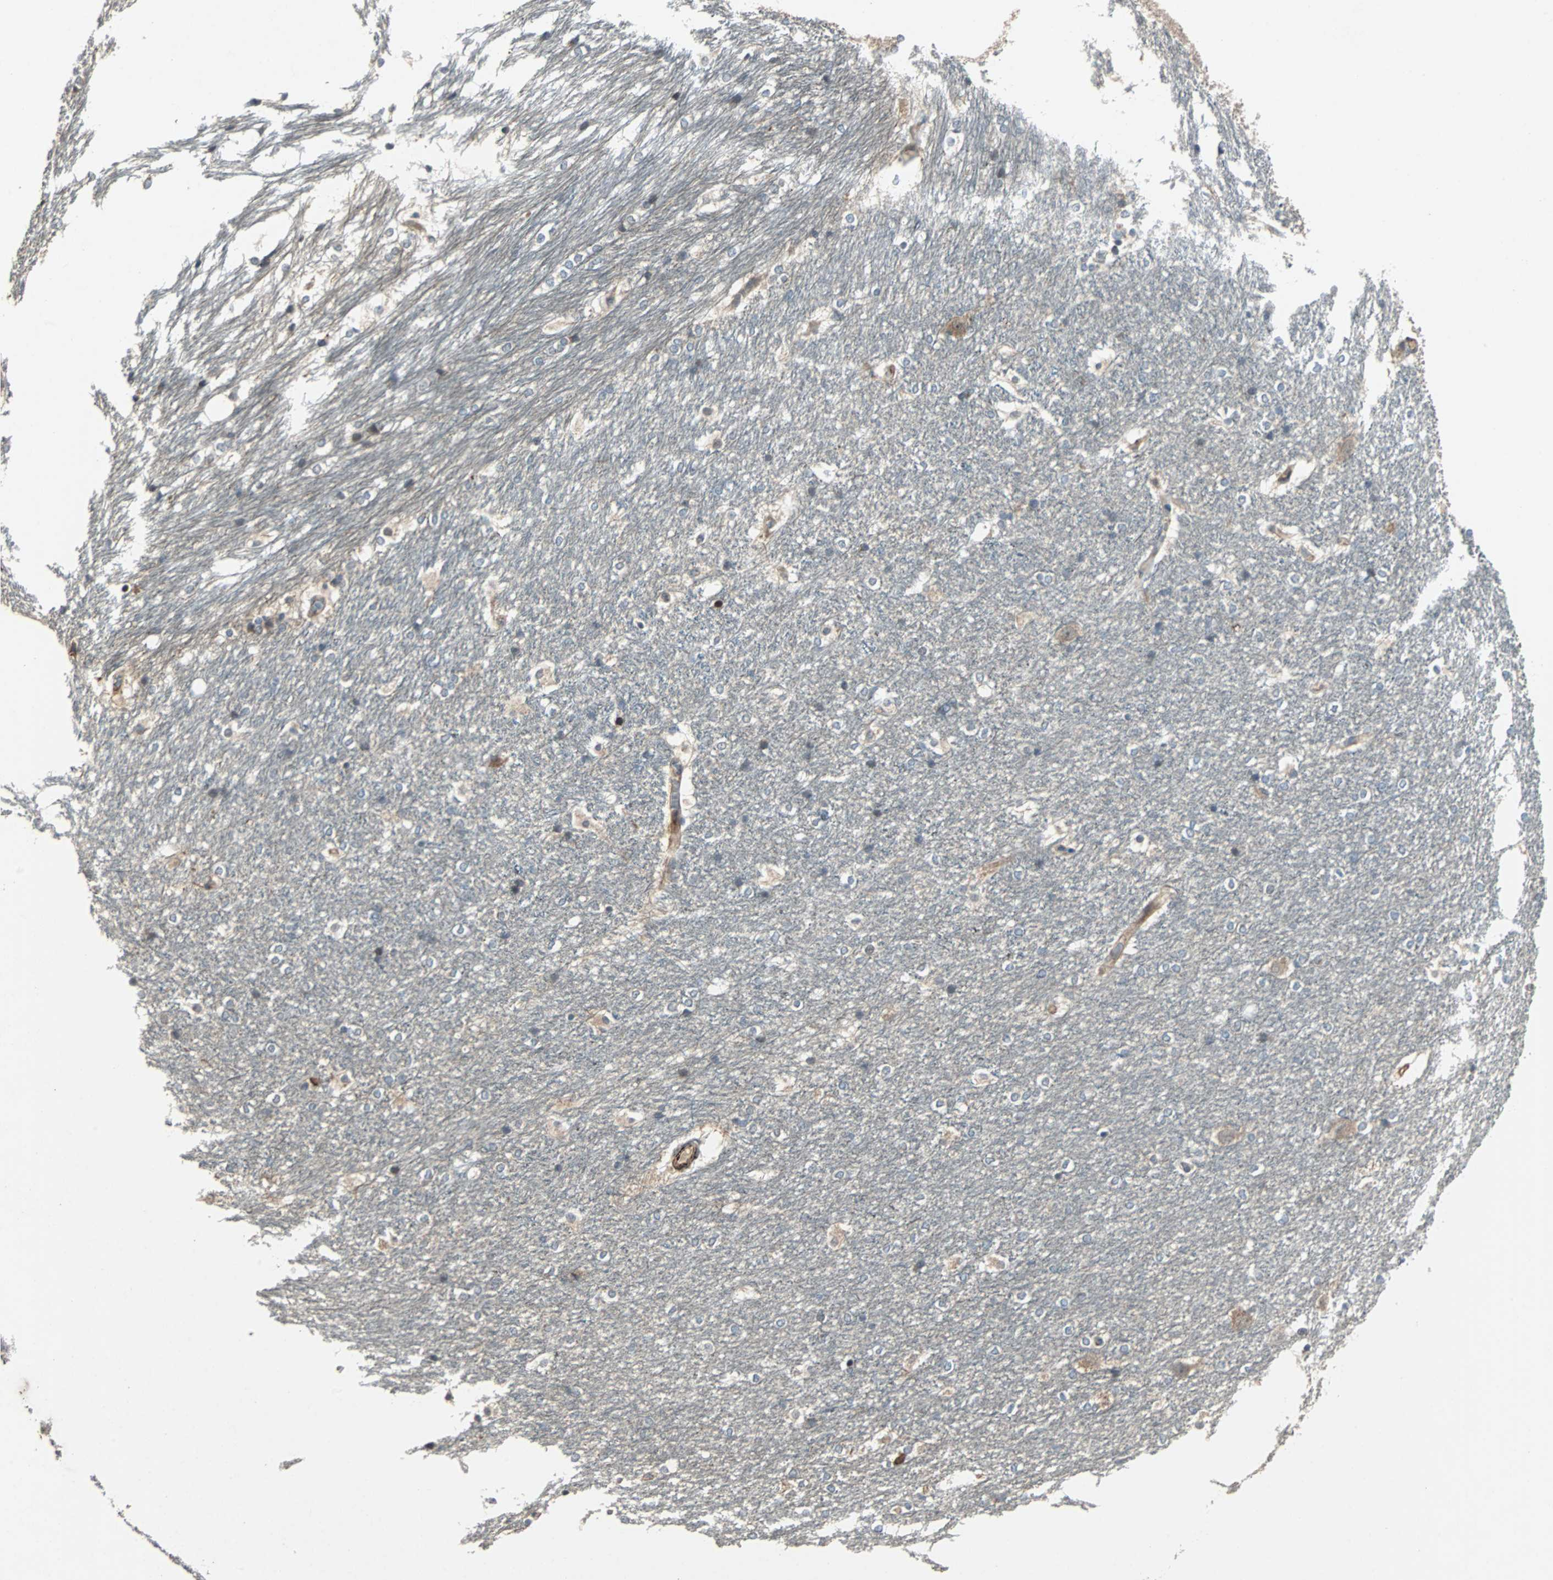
{"staining": {"intensity": "weak", "quantity": "<25%", "location": "cytoplasmic/membranous"}, "tissue": "hippocampus", "cell_type": "Glial cells", "image_type": "normal", "snomed": [{"axis": "morphology", "description": "Normal tissue, NOS"}, {"axis": "topography", "description": "Hippocampus"}], "caption": "High power microscopy histopathology image of an IHC histopathology image of unremarkable hippocampus, revealing no significant positivity in glial cells.", "gene": "CHP1", "patient": {"sex": "female", "age": 19}}